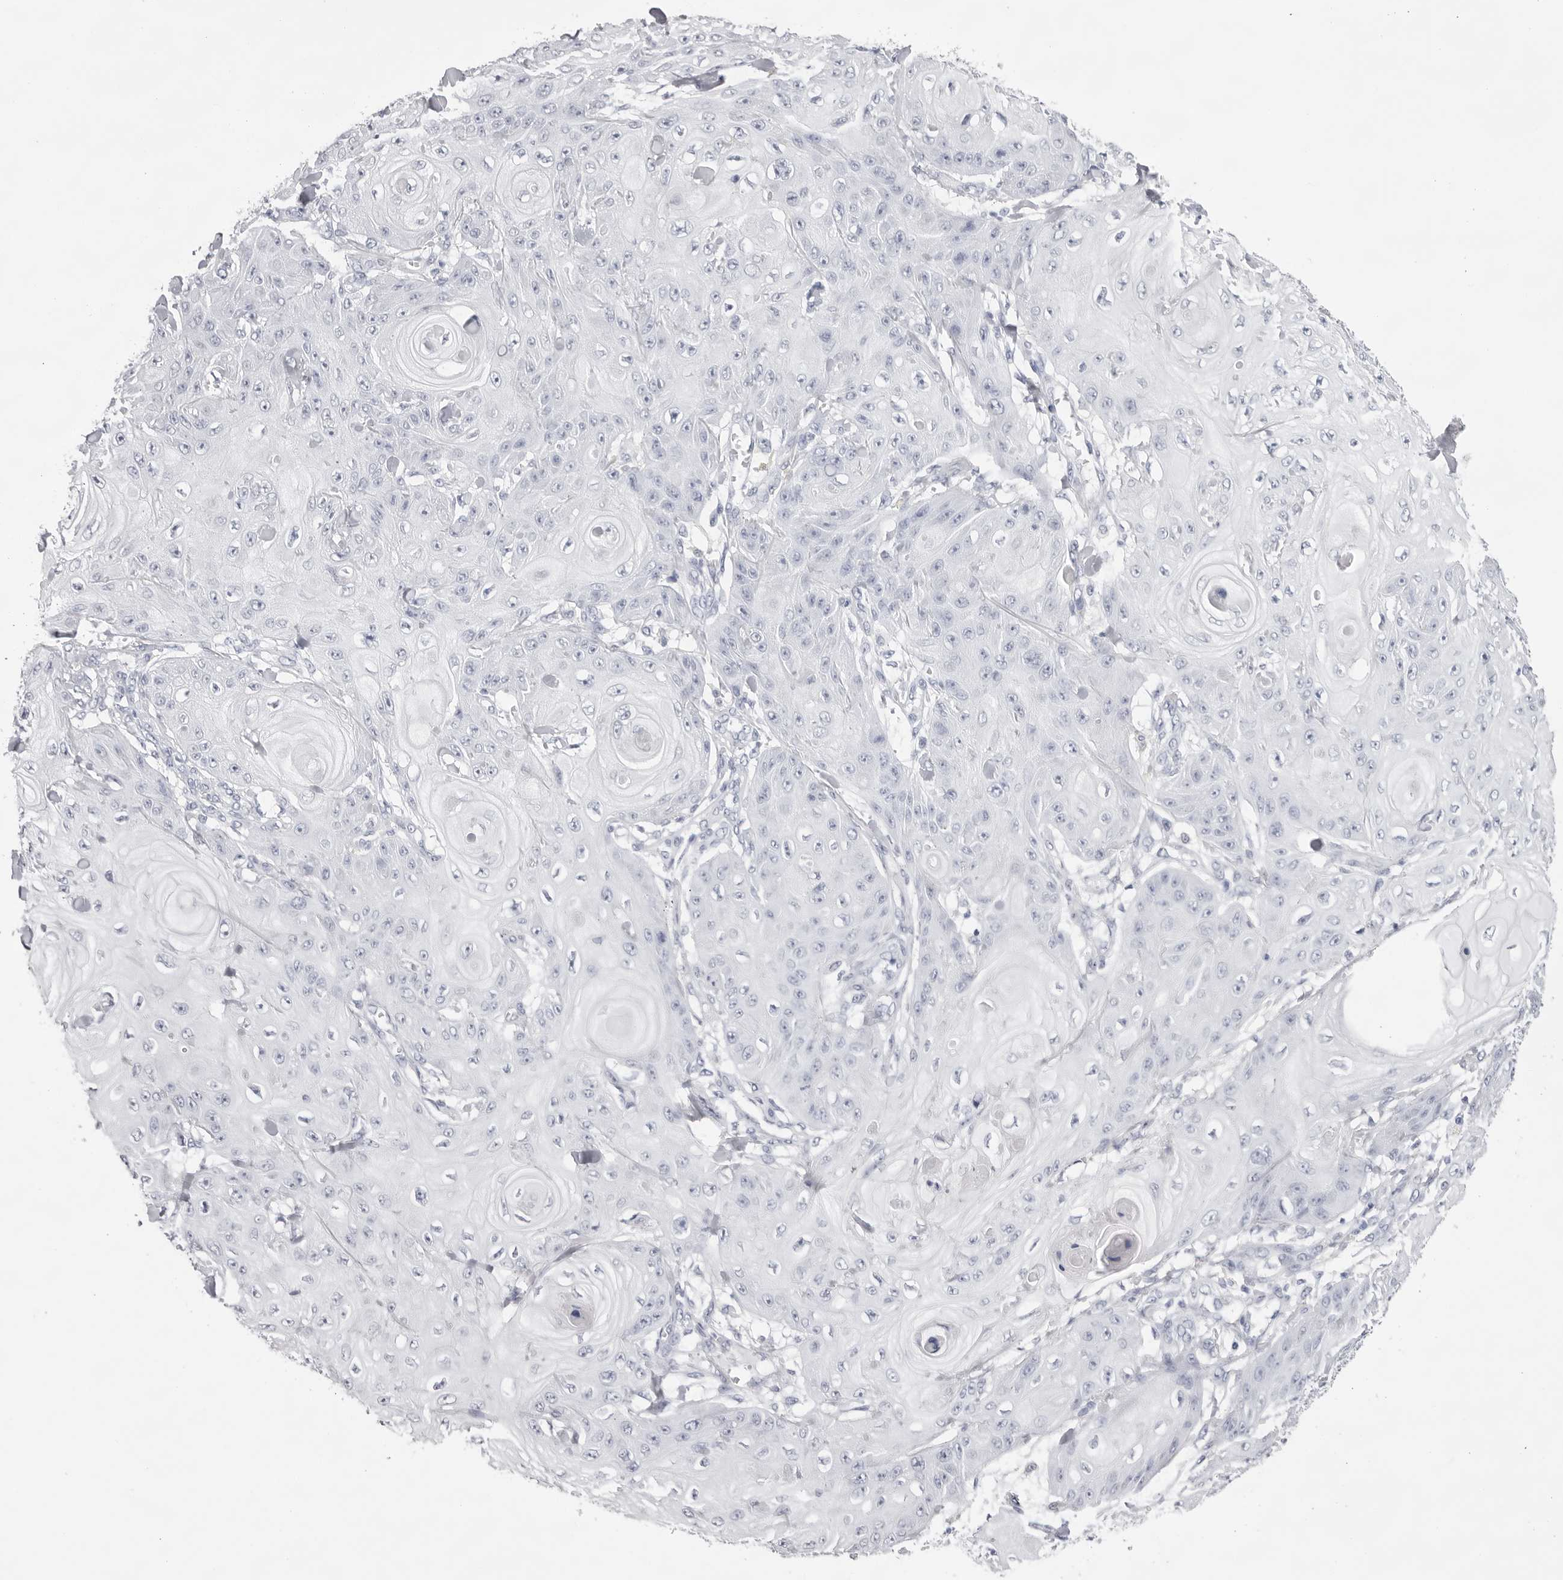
{"staining": {"intensity": "negative", "quantity": "none", "location": "none"}, "tissue": "skin cancer", "cell_type": "Tumor cells", "image_type": "cancer", "snomed": [{"axis": "morphology", "description": "Squamous cell carcinoma, NOS"}, {"axis": "topography", "description": "Skin"}], "caption": "This histopathology image is of skin squamous cell carcinoma stained with immunohistochemistry (IHC) to label a protein in brown with the nuclei are counter-stained blue. There is no staining in tumor cells. The staining is performed using DAB (3,3'-diaminobenzidine) brown chromogen with nuclei counter-stained in using hematoxylin.", "gene": "TMOD4", "patient": {"sex": "male", "age": 74}}